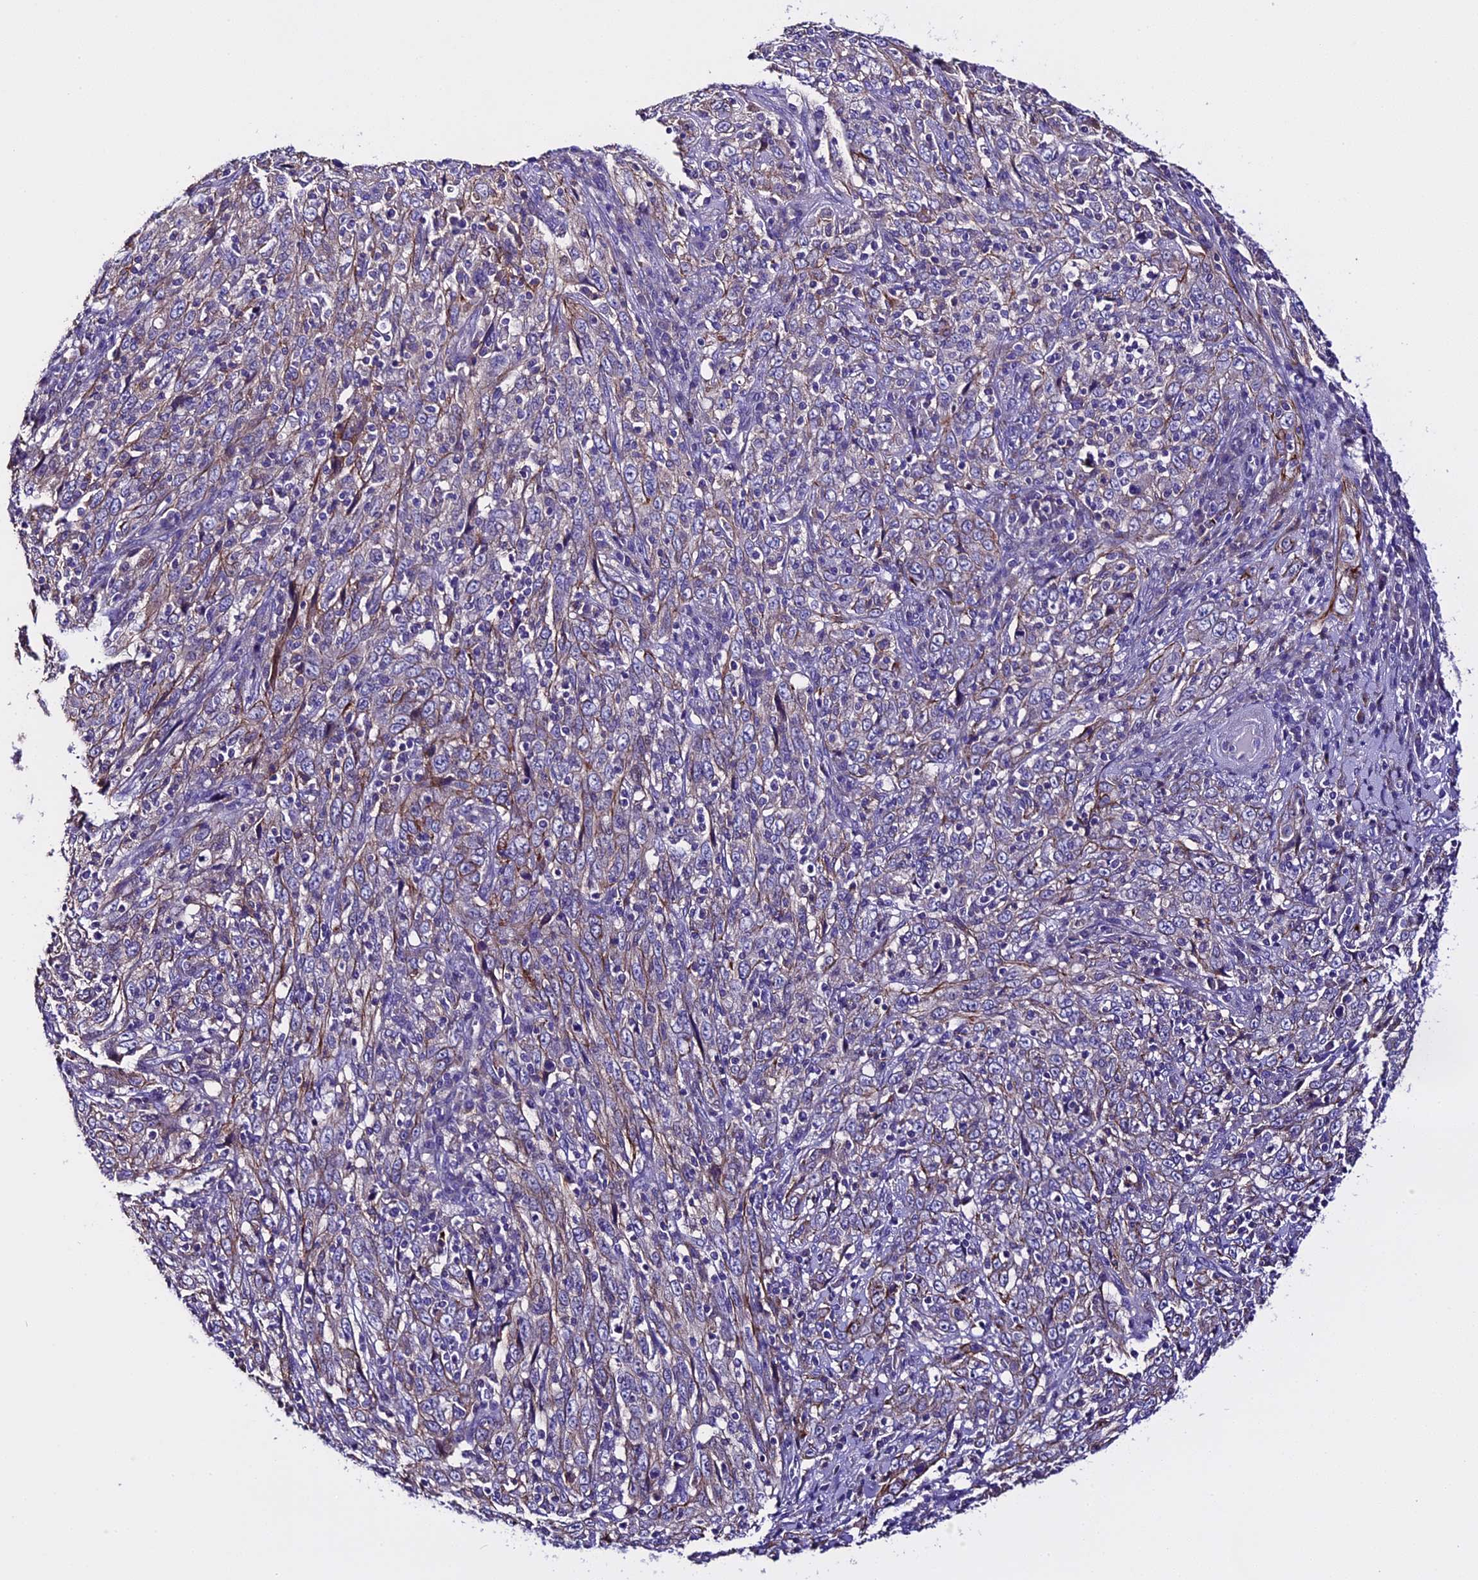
{"staining": {"intensity": "moderate", "quantity": "<25%", "location": "cytoplasmic/membranous"}, "tissue": "cervical cancer", "cell_type": "Tumor cells", "image_type": "cancer", "snomed": [{"axis": "morphology", "description": "Squamous cell carcinoma, NOS"}, {"axis": "topography", "description": "Cervix"}], "caption": "Human cervical cancer (squamous cell carcinoma) stained with a protein marker exhibits moderate staining in tumor cells.", "gene": "NOD2", "patient": {"sex": "female", "age": 46}}